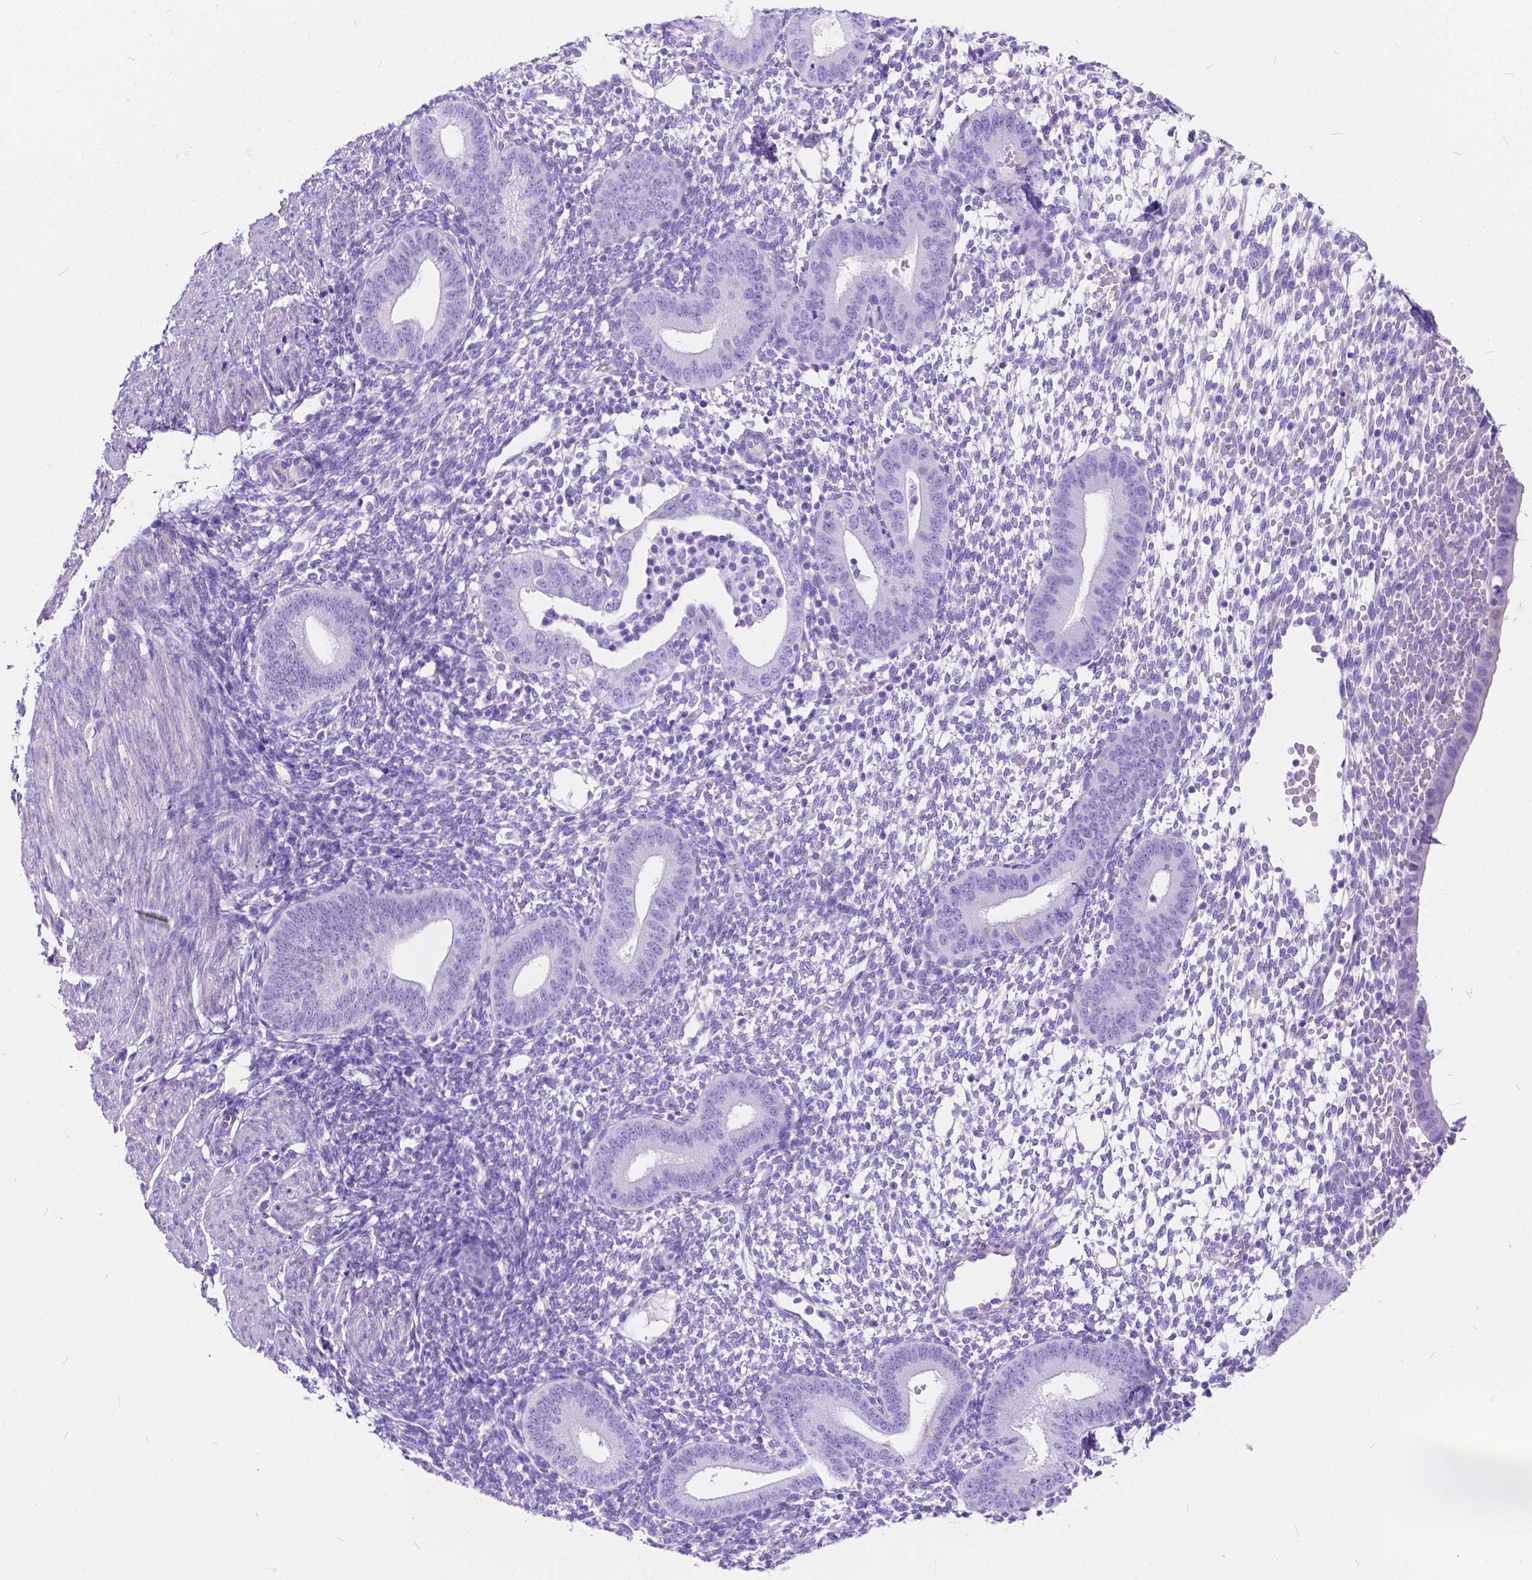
{"staining": {"intensity": "negative", "quantity": "none", "location": "none"}, "tissue": "endometrium", "cell_type": "Cells in endometrial stroma", "image_type": "normal", "snomed": [{"axis": "morphology", "description": "Normal tissue, NOS"}, {"axis": "topography", "description": "Endometrium"}], "caption": "Immunohistochemical staining of benign endometrium demonstrates no significant positivity in cells in endometrial stroma.", "gene": "CHRM1", "patient": {"sex": "female", "age": 40}}